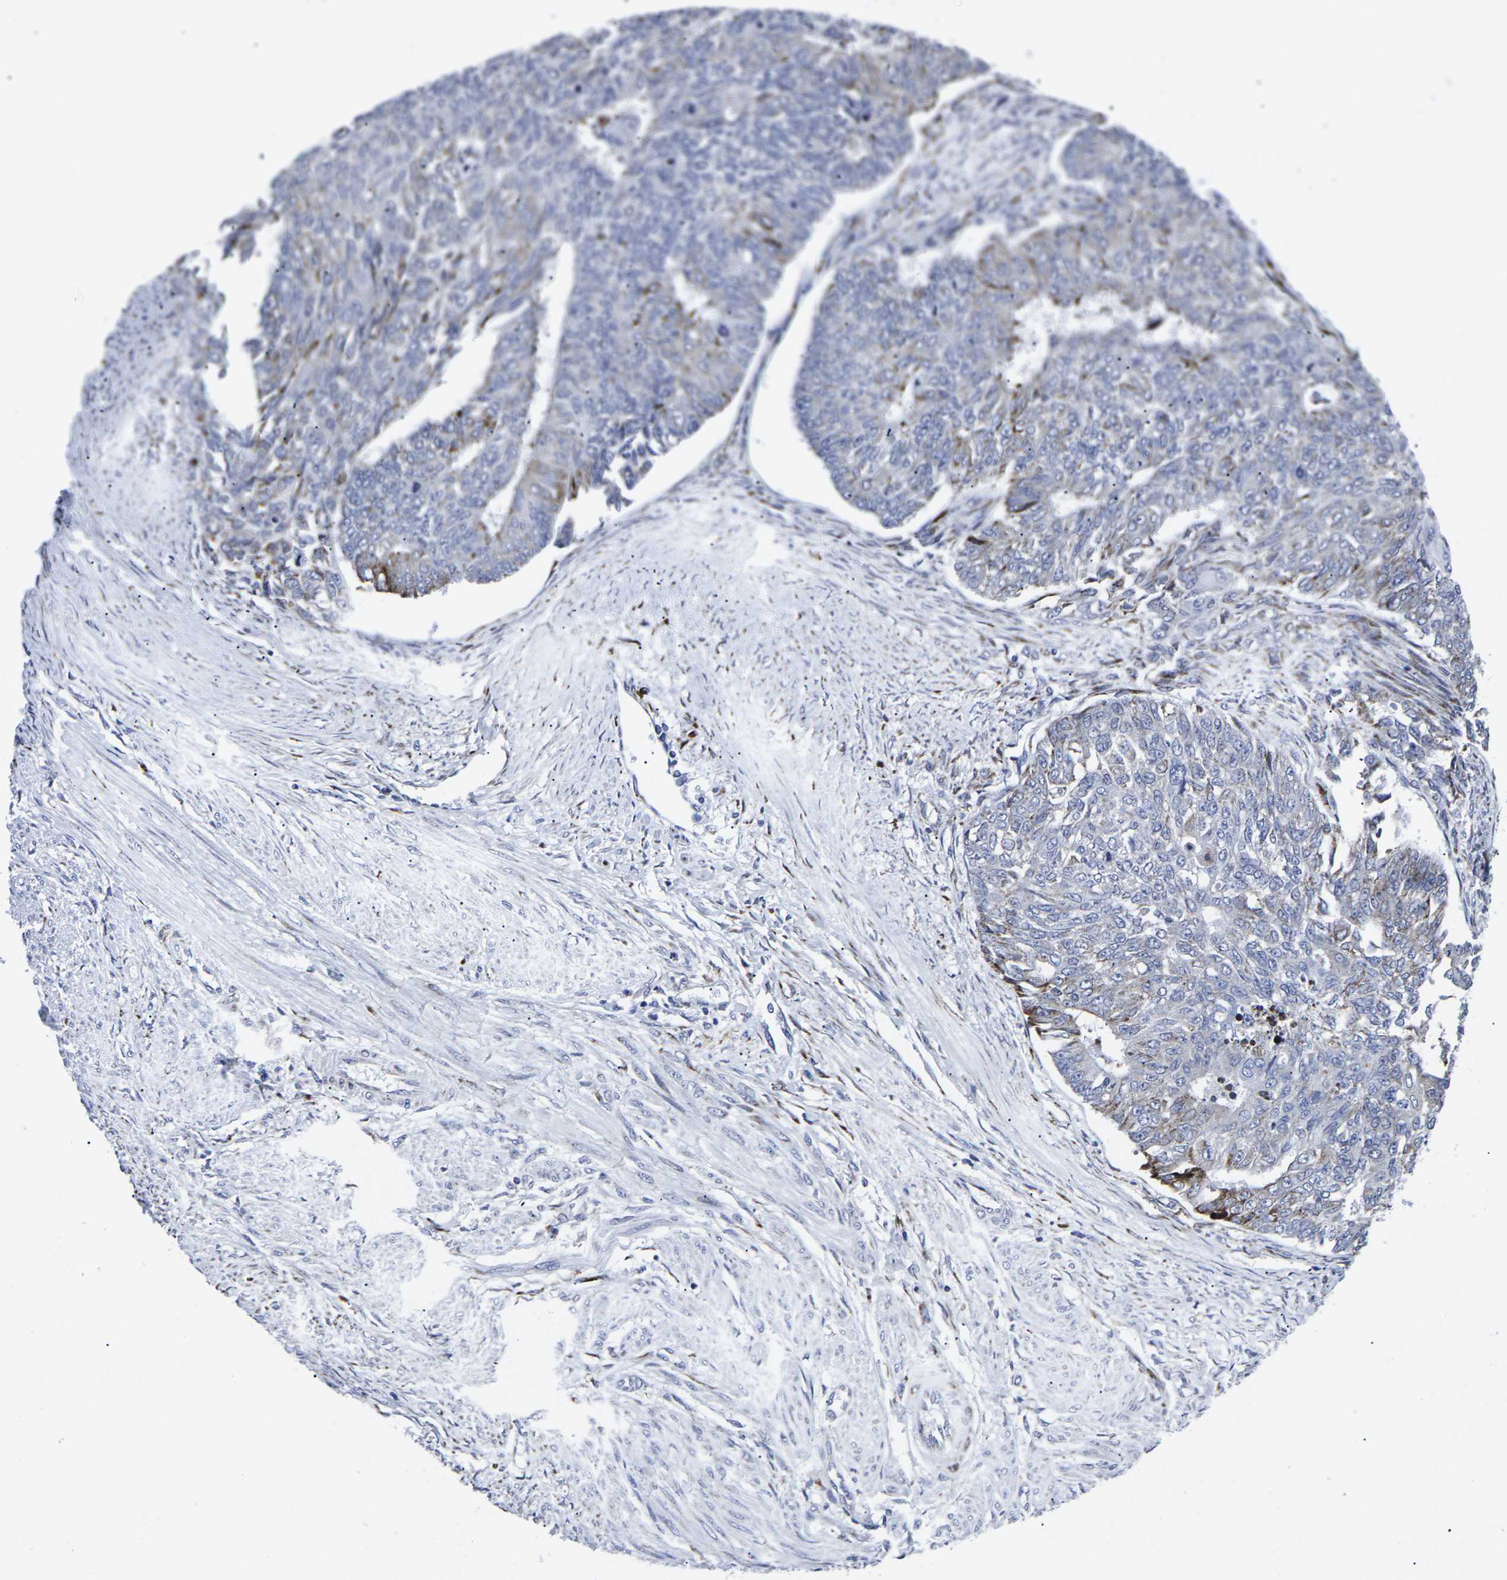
{"staining": {"intensity": "moderate", "quantity": "<25%", "location": "cytoplasmic/membranous"}, "tissue": "endometrial cancer", "cell_type": "Tumor cells", "image_type": "cancer", "snomed": [{"axis": "morphology", "description": "Adenocarcinoma, NOS"}, {"axis": "topography", "description": "Endometrium"}], "caption": "DAB immunohistochemical staining of human endometrial adenocarcinoma displays moderate cytoplasmic/membranous protein positivity in approximately <25% of tumor cells.", "gene": "RPN1", "patient": {"sex": "female", "age": 32}}